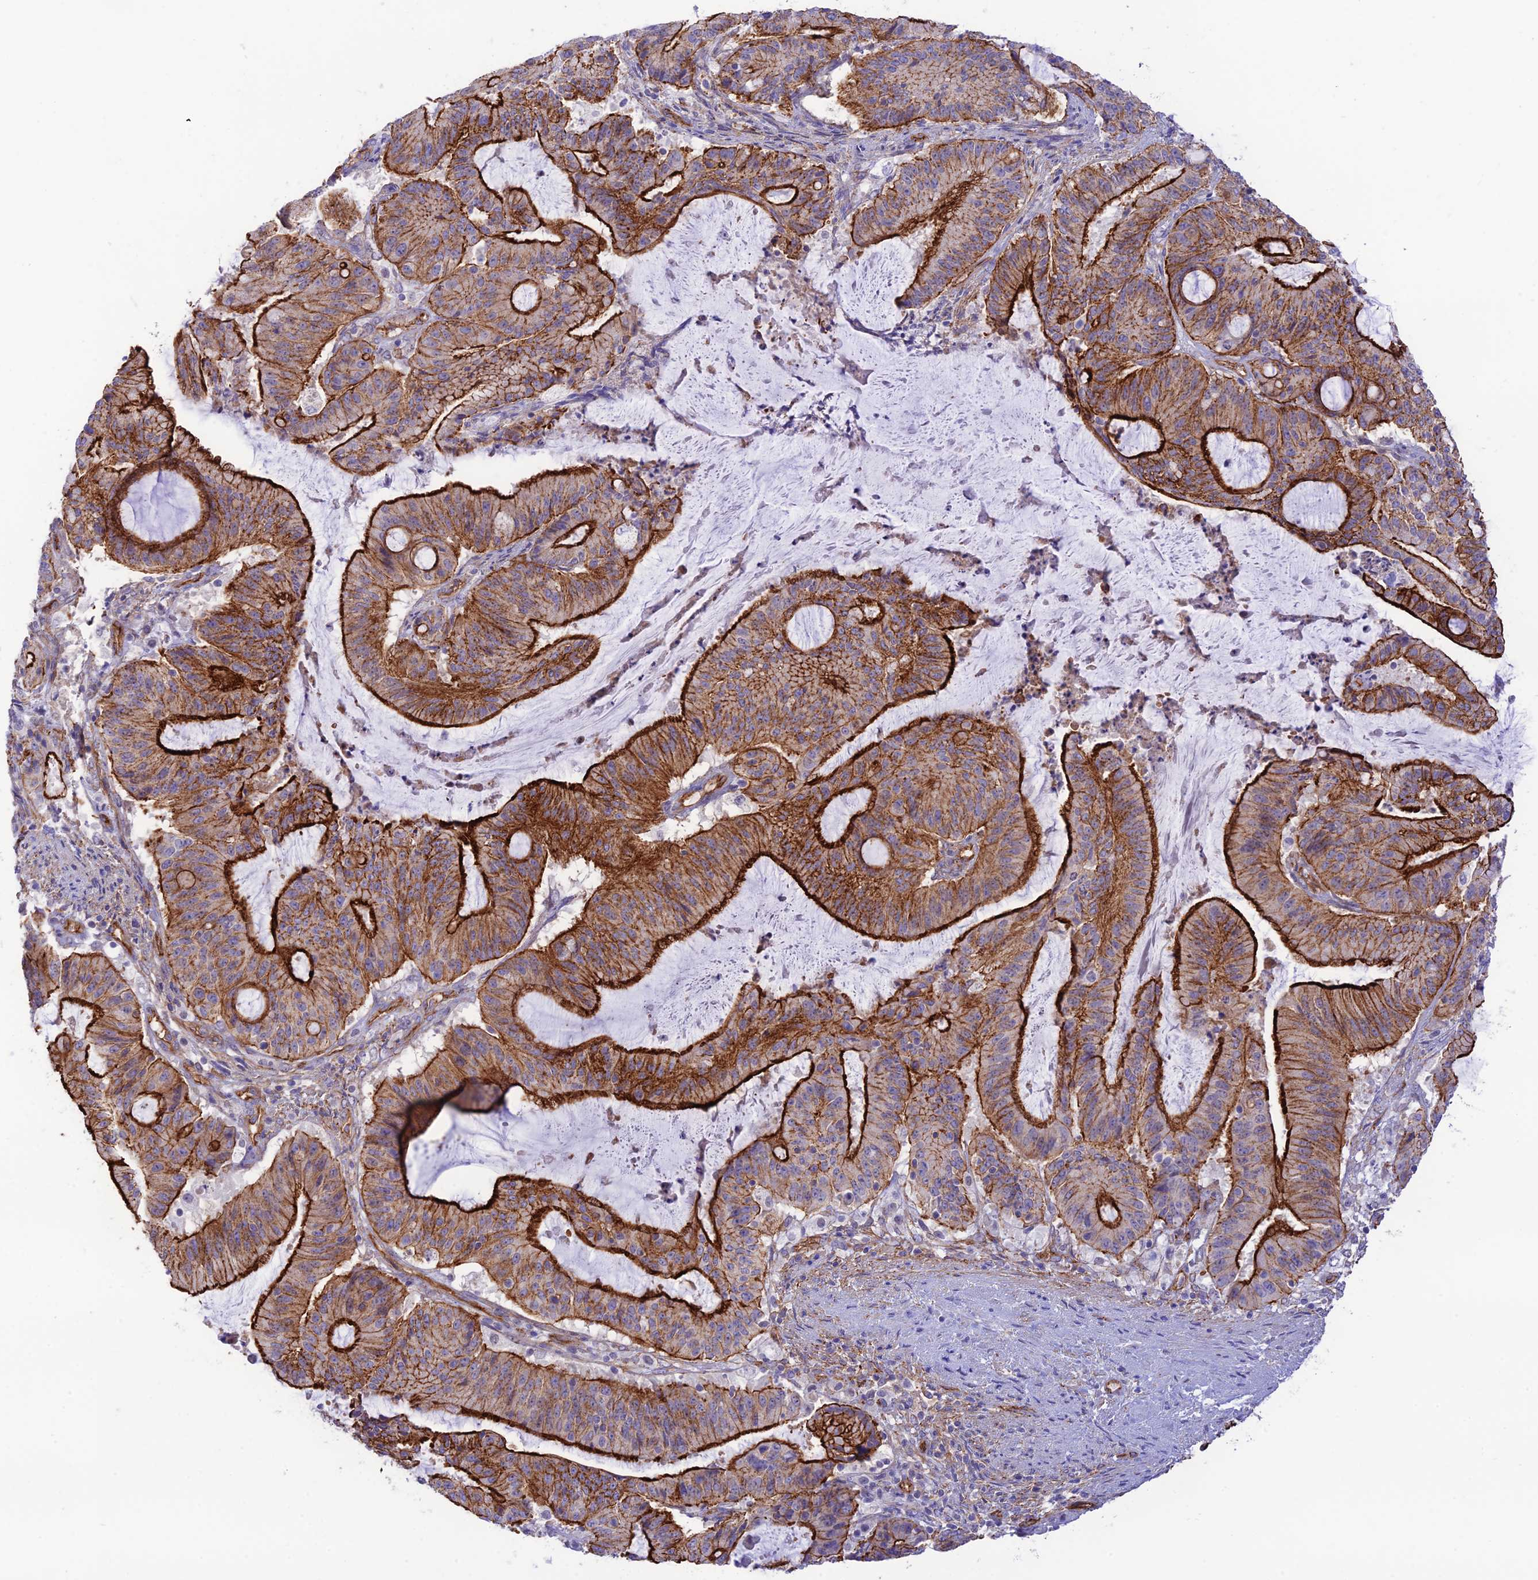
{"staining": {"intensity": "strong", "quantity": "25%-75%", "location": "cytoplasmic/membranous"}, "tissue": "liver cancer", "cell_type": "Tumor cells", "image_type": "cancer", "snomed": [{"axis": "morphology", "description": "Normal tissue, NOS"}, {"axis": "morphology", "description": "Cholangiocarcinoma"}, {"axis": "topography", "description": "Liver"}, {"axis": "topography", "description": "Peripheral nerve tissue"}], "caption": "A high amount of strong cytoplasmic/membranous positivity is seen in approximately 25%-75% of tumor cells in liver cancer tissue. (brown staining indicates protein expression, while blue staining denotes nuclei).", "gene": "YPEL5", "patient": {"sex": "female", "age": 73}}